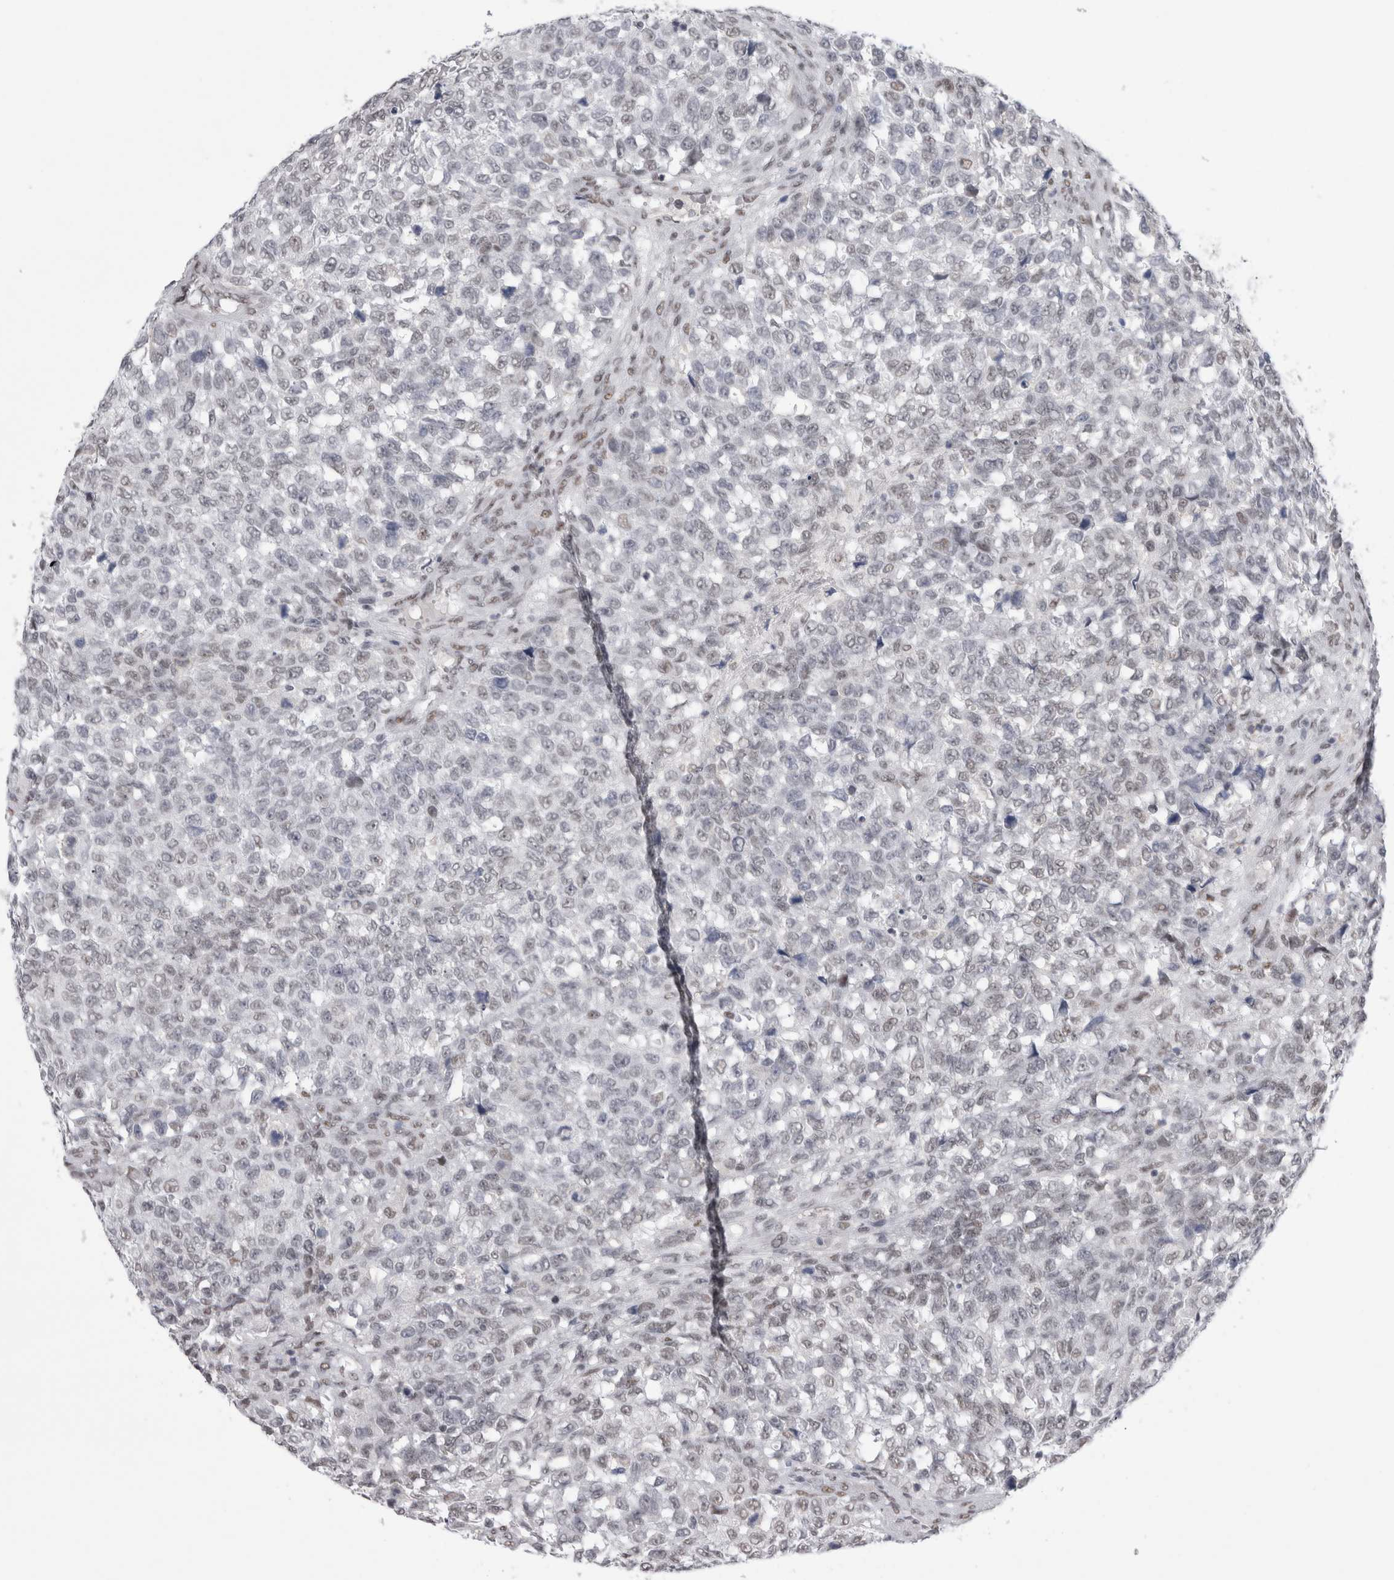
{"staining": {"intensity": "weak", "quantity": "25%-75%", "location": "nuclear"}, "tissue": "testis cancer", "cell_type": "Tumor cells", "image_type": "cancer", "snomed": [{"axis": "morphology", "description": "Seminoma, NOS"}, {"axis": "topography", "description": "Testis"}], "caption": "Immunohistochemistry (DAB) staining of testis cancer (seminoma) demonstrates weak nuclear protein positivity in about 25%-75% of tumor cells.", "gene": "API5", "patient": {"sex": "male", "age": 59}}